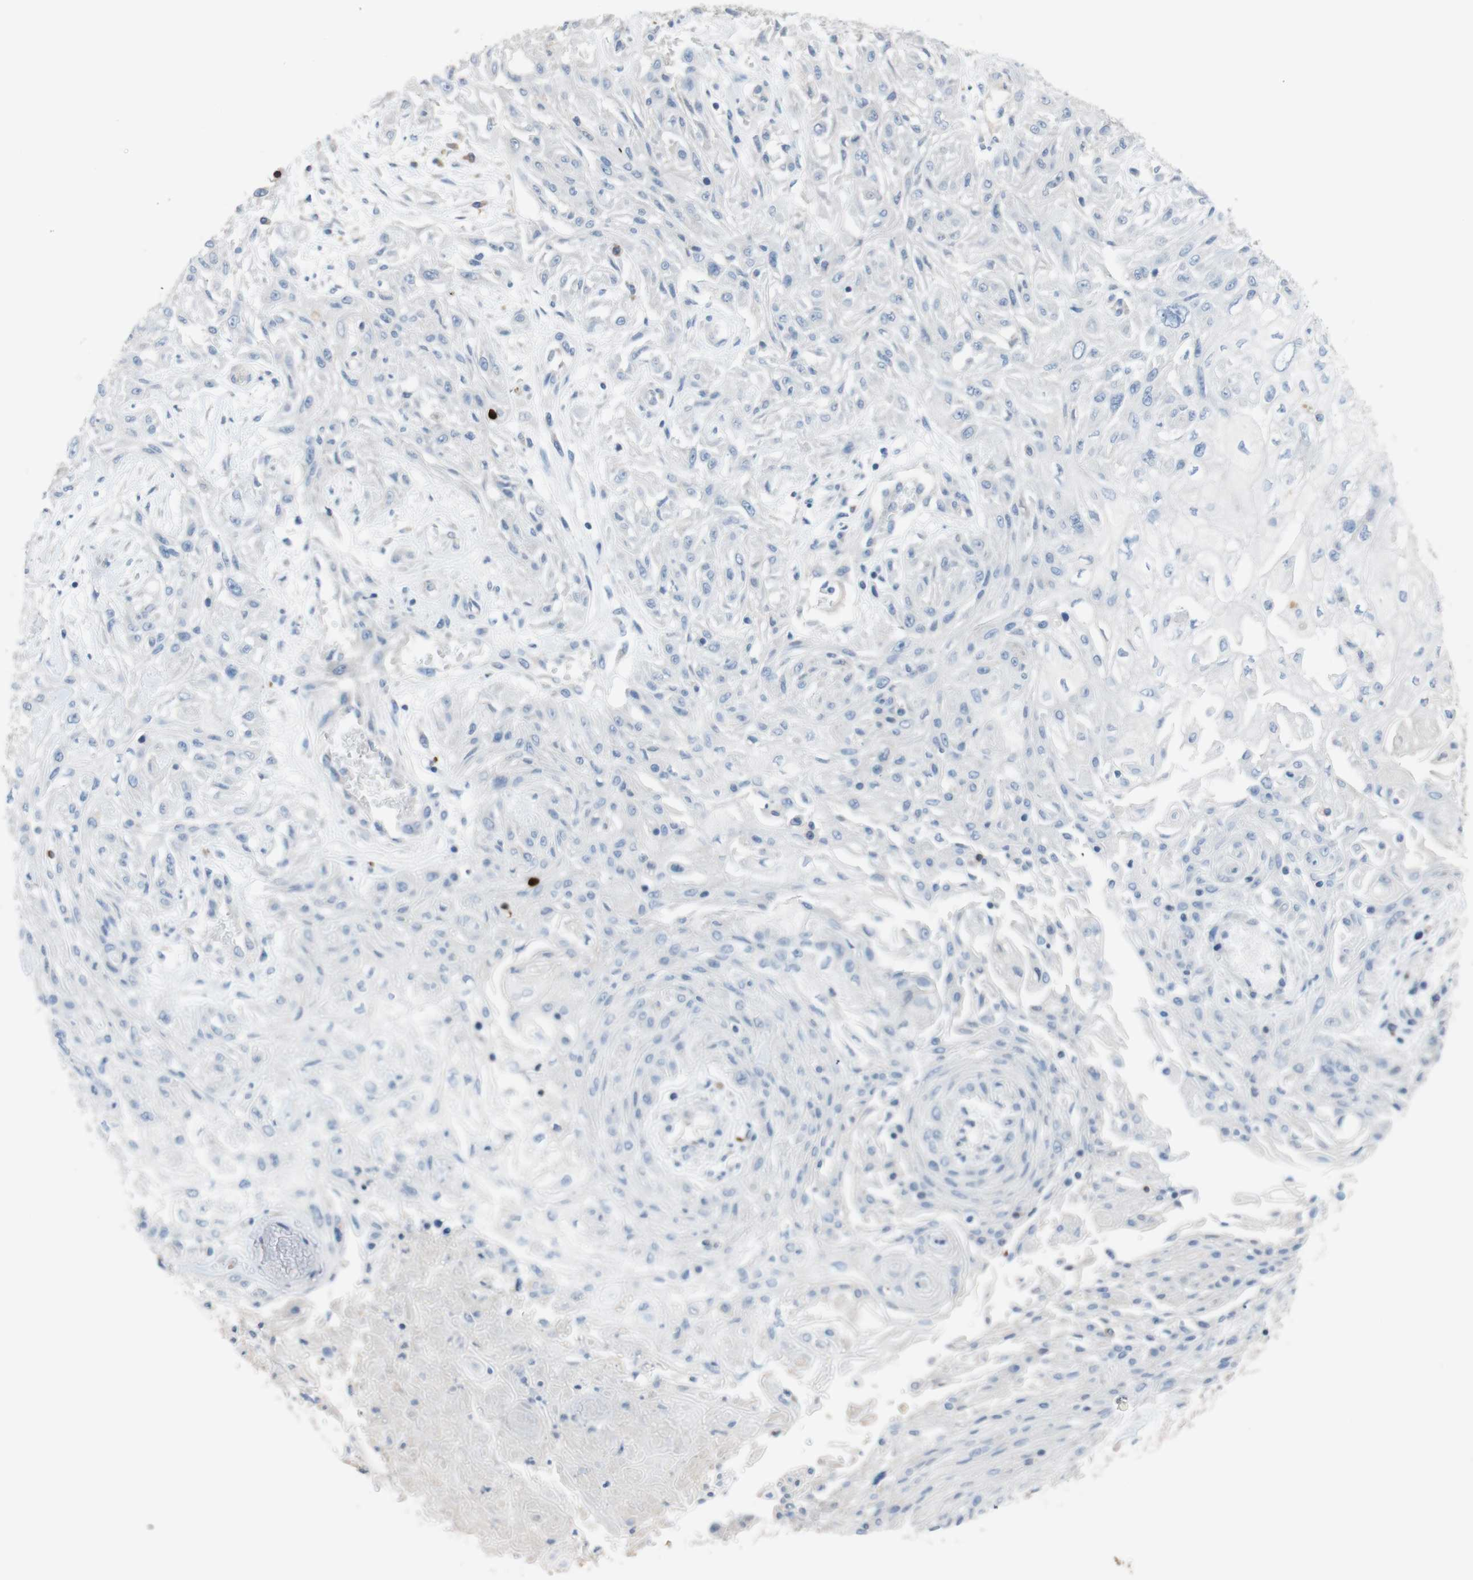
{"staining": {"intensity": "negative", "quantity": "none", "location": "none"}, "tissue": "skin cancer", "cell_type": "Tumor cells", "image_type": "cancer", "snomed": [{"axis": "morphology", "description": "Squamous cell carcinoma, NOS"}, {"axis": "topography", "description": "Skin"}], "caption": "High magnification brightfield microscopy of skin cancer (squamous cell carcinoma) stained with DAB (3,3'-diaminobenzidine) (brown) and counterstained with hematoxylin (blue): tumor cells show no significant positivity. (Immunohistochemistry (ihc), brightfield microscopy, high magnification).", "gene": "PACSIN1", "patient": {"sex": "male", "age": 75}}